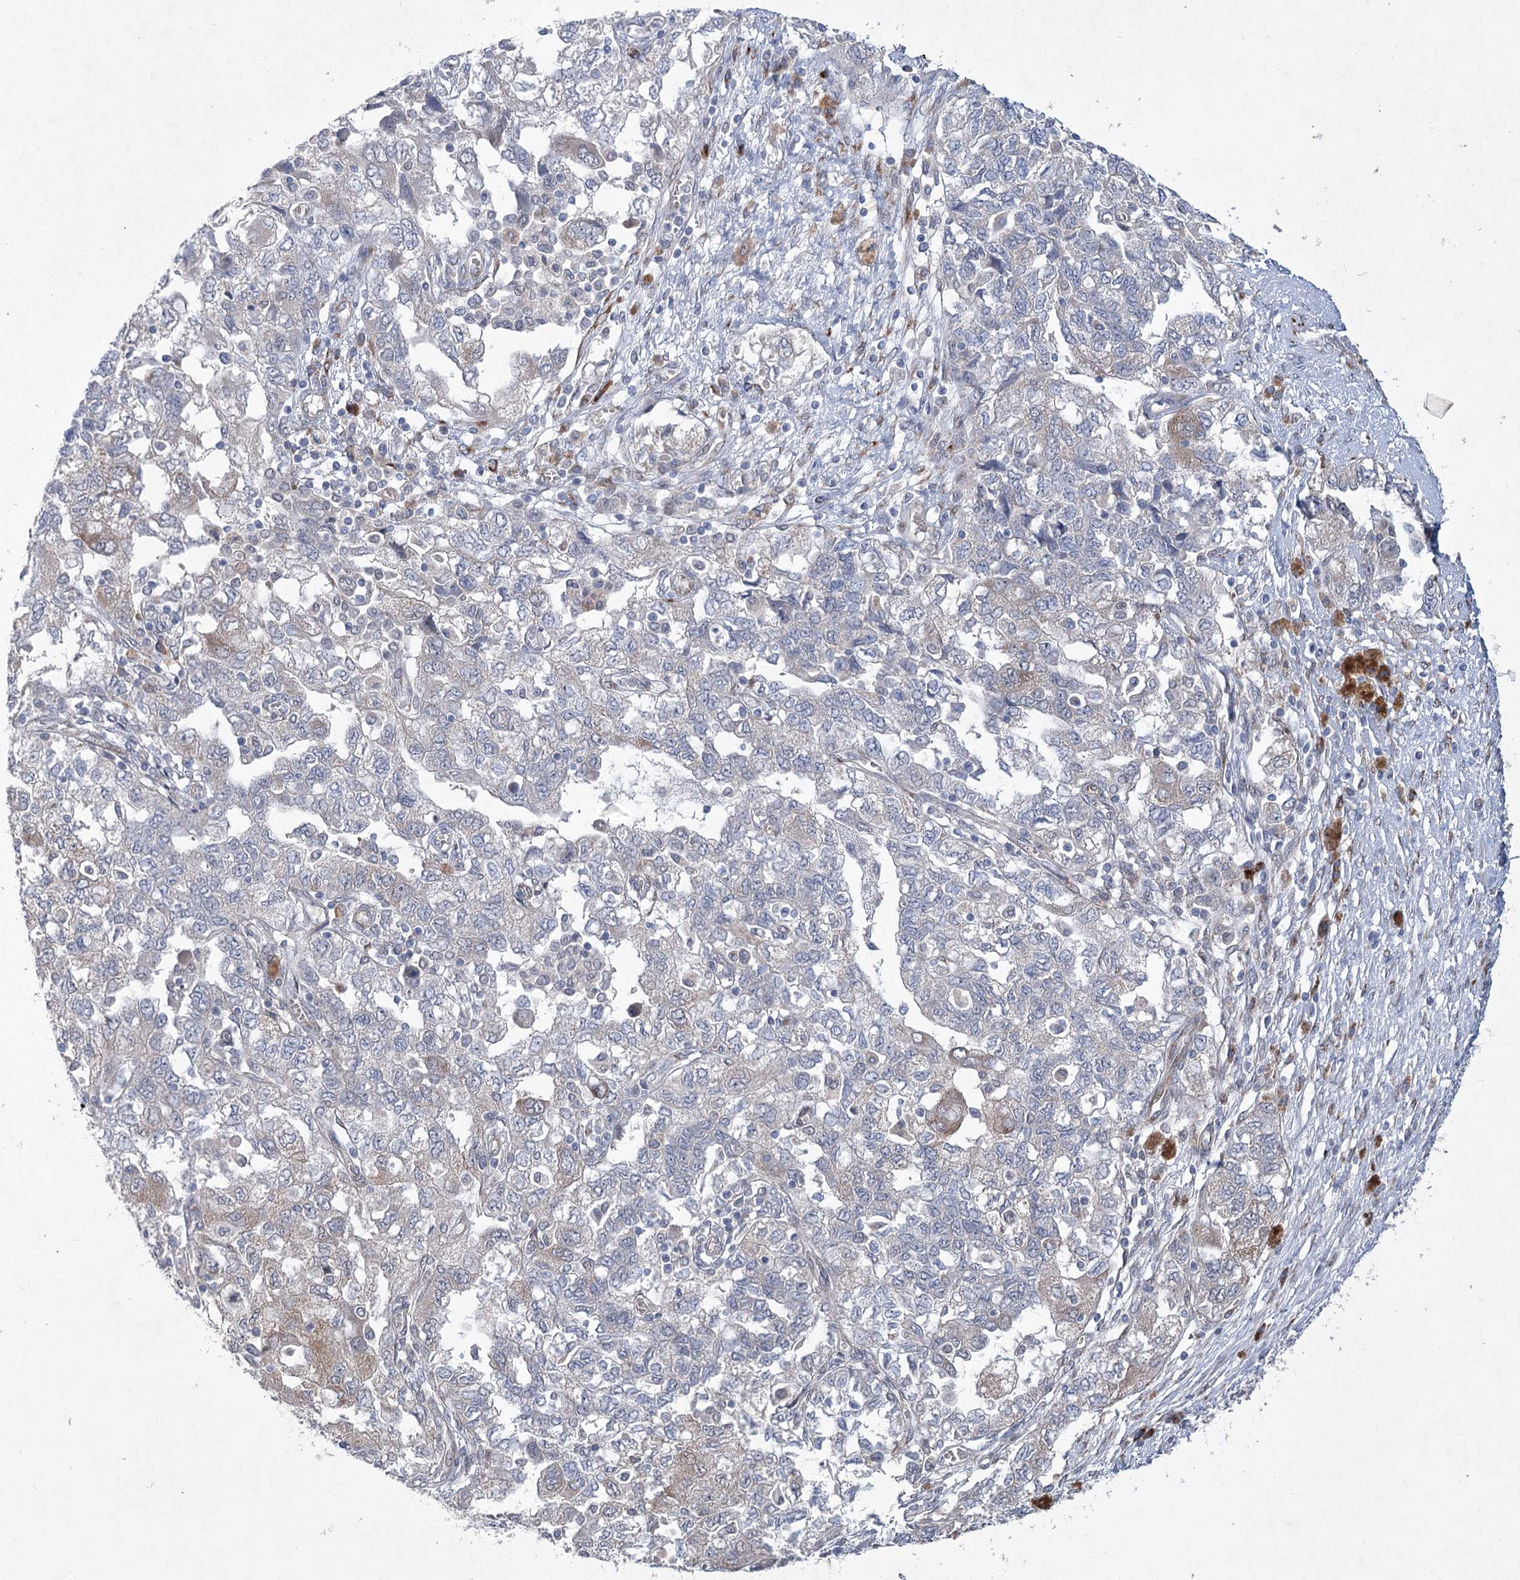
{"staining": {"intensity": "negative", "quantity": "none", "location": "none"}, "tissue": "ovarian cancer", "cell_type": "Tumor cells", "image_type": "cancer", "snomed": [{"axis": "morphology", "description": "Carcinoma, NOS"}, {"axis": "morphology", "description": "Cystadenocarcinoma, serous, NOS"}, {"axis": "topography", "description": "Ovary"}], "caption": "Ovarian cancer (serous cystadenocarcinoma) was stained to show a protein in brown. There is no significant staining in tumor cells. (Stains: DAB (3,3'-diaminobenzidine) IHC with hematoxylin counter stain, Microscopy: brightfield microscopy at high magnification).", "gene": "GCNT4", "patient": {"sex": "female", "age": 69}}